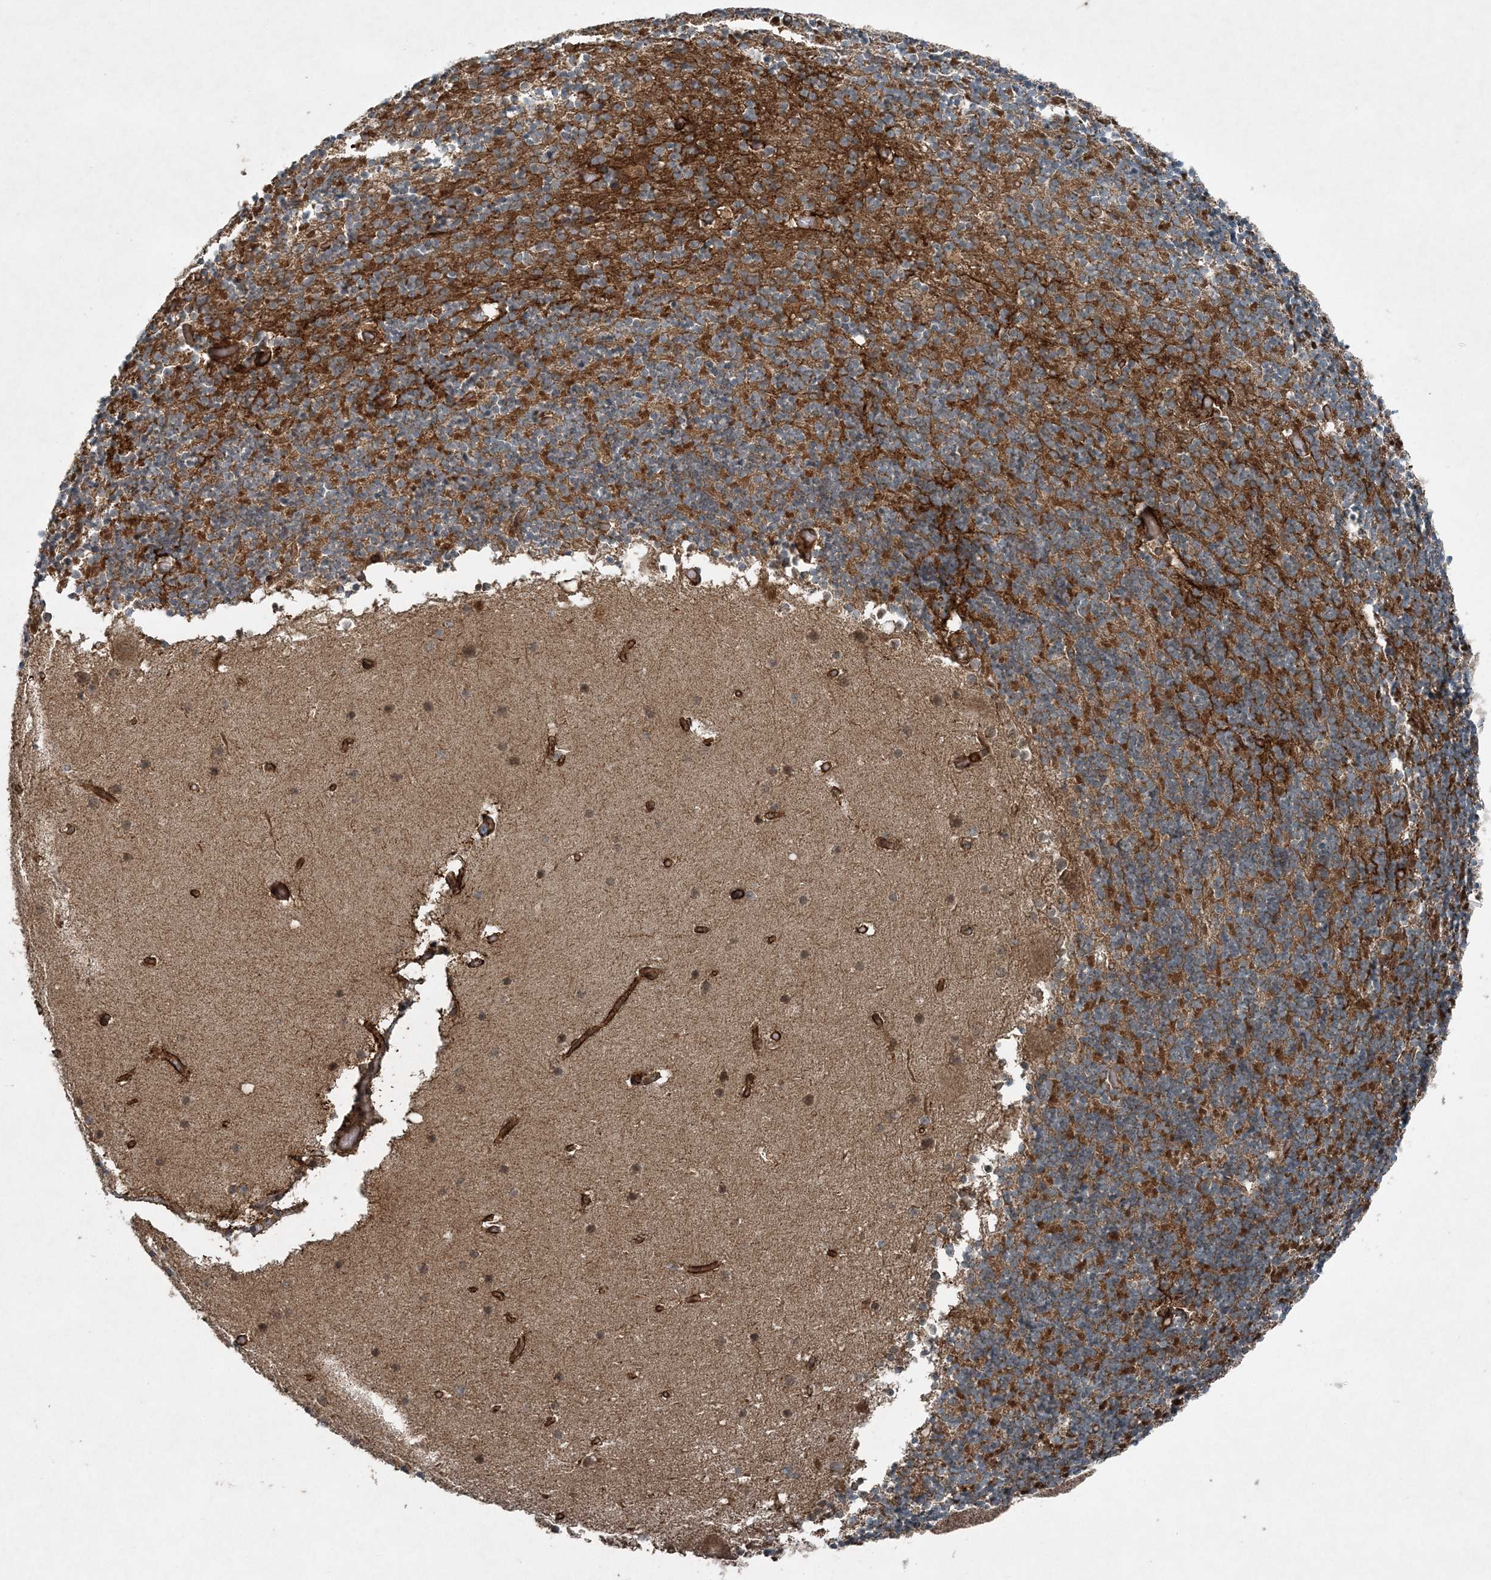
{"staining": {"intensity": "moderate", "quantity": ">75%", "location": "cytoplasmic/membranous"}, "tissue": "cerebellum", "cell_type": "Cells in granular layer", "image_type": "normal", "snomed": [{"axis": "morphology", "description": "Normal tissue, NOS"}, {"axis": "topography", "description": "Cerebellum"}], "caption": "Protein staining by immunohistochemistry (IHC) exhibits moderate cytoplasmic/membranous positivity in about >75% of cells in granular layer in benign cerebellum. (Brightfield microscopy of DAB IHC at high magnification).", "gene": "COPS7B", "patient": {"sex": "male", "age": 57}}